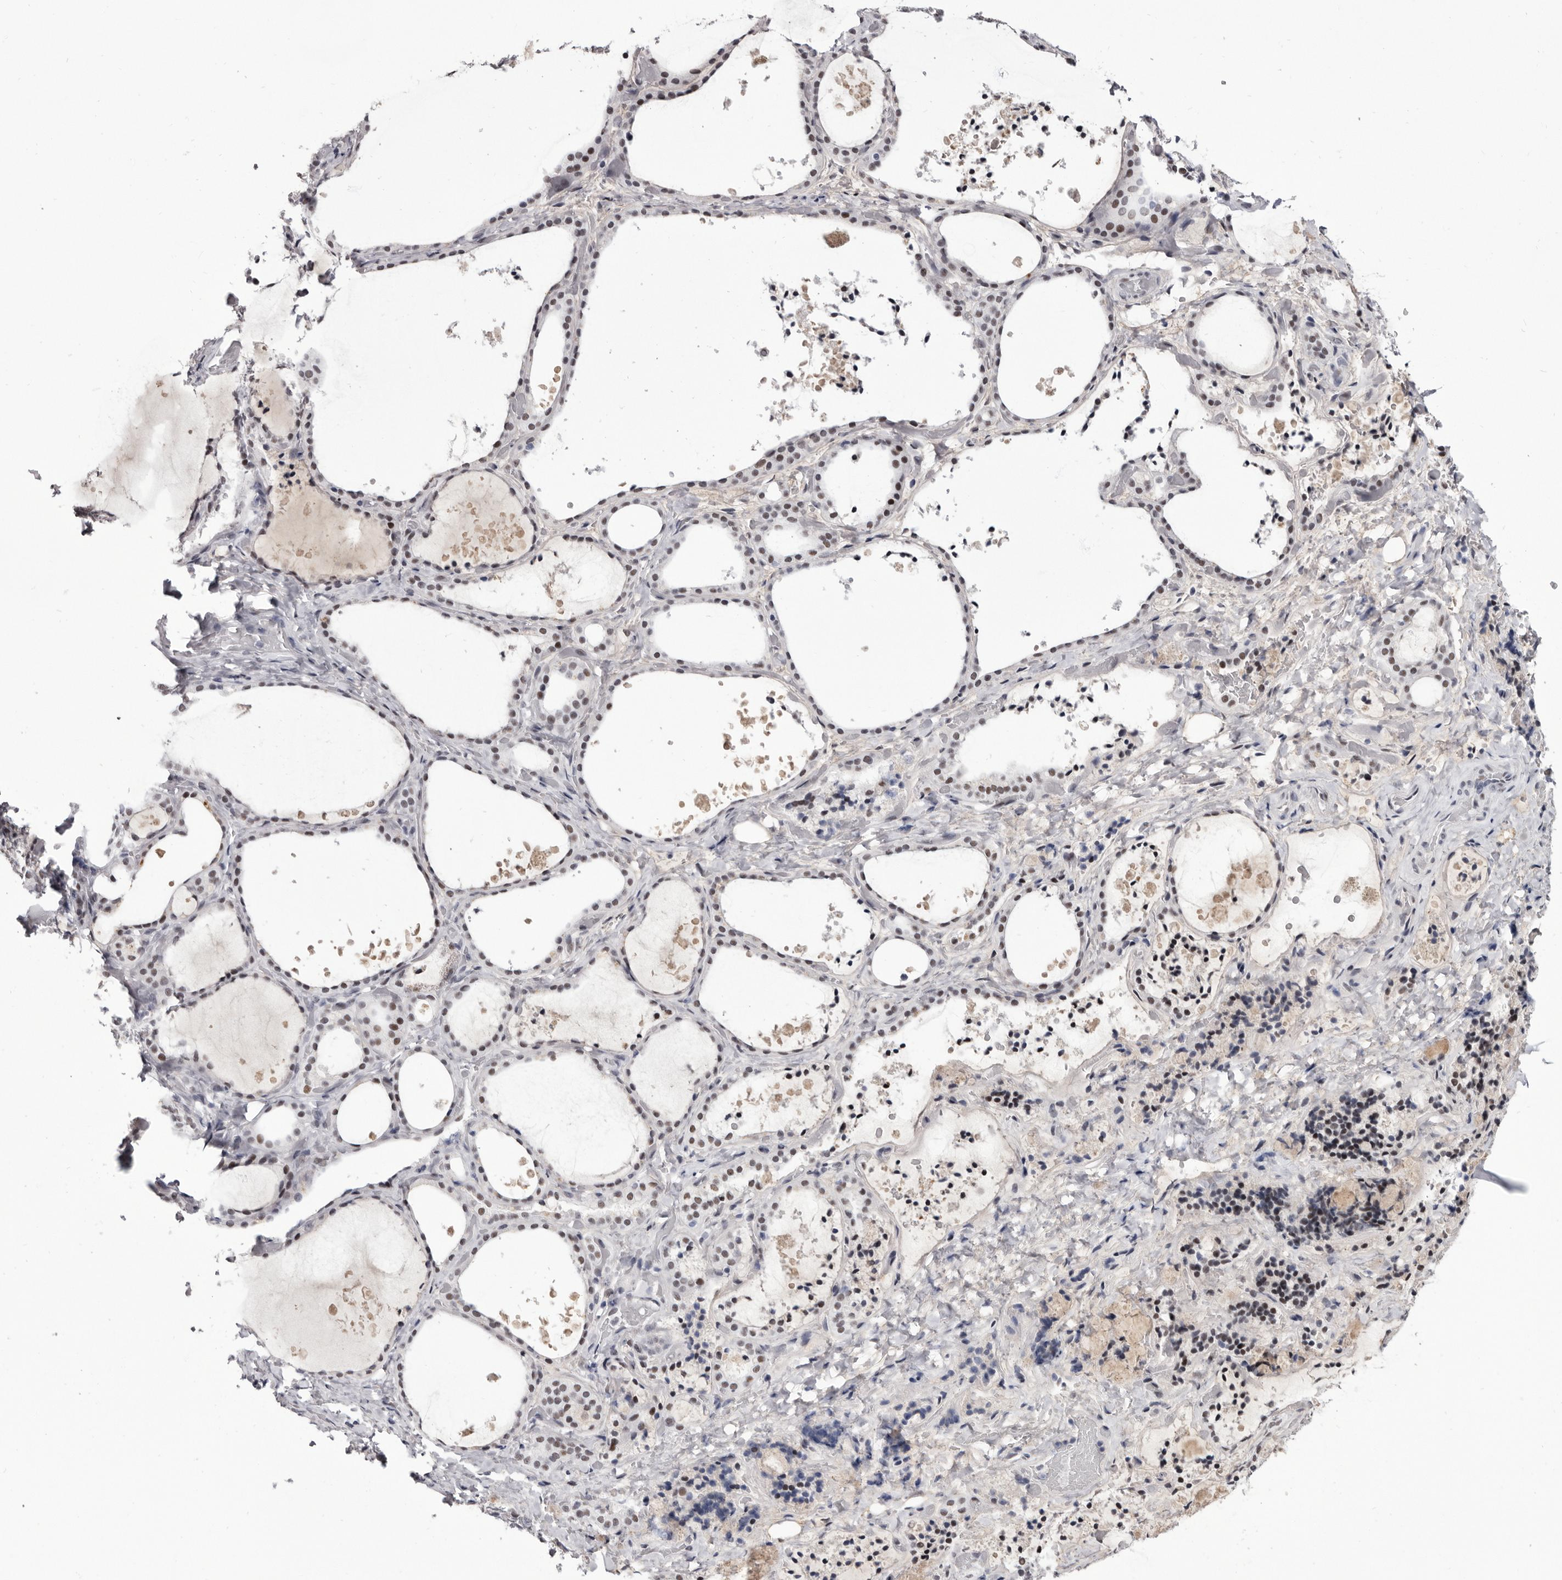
{"staining": {"intensity": "weak", "quantity": "25%-75%", "location": "nuclear"}, "tissue": "thyroid gland", "cell_type": "Glandular cells", "image_type": "normal", "snomed": [{"axis": "morphology", "description": "Normal tissue, NOS"}, {"axis": "topography", "description": "Thyroid gland"}], "caption": "This micrograph displays immunohistochemistry (IHC) staining of benign thyroid gland, with low weak nuclear expression in about 25%-75% of glandular cells.", "gene": "ZNF326", "patient": {"sex": "female", "age": 44}}